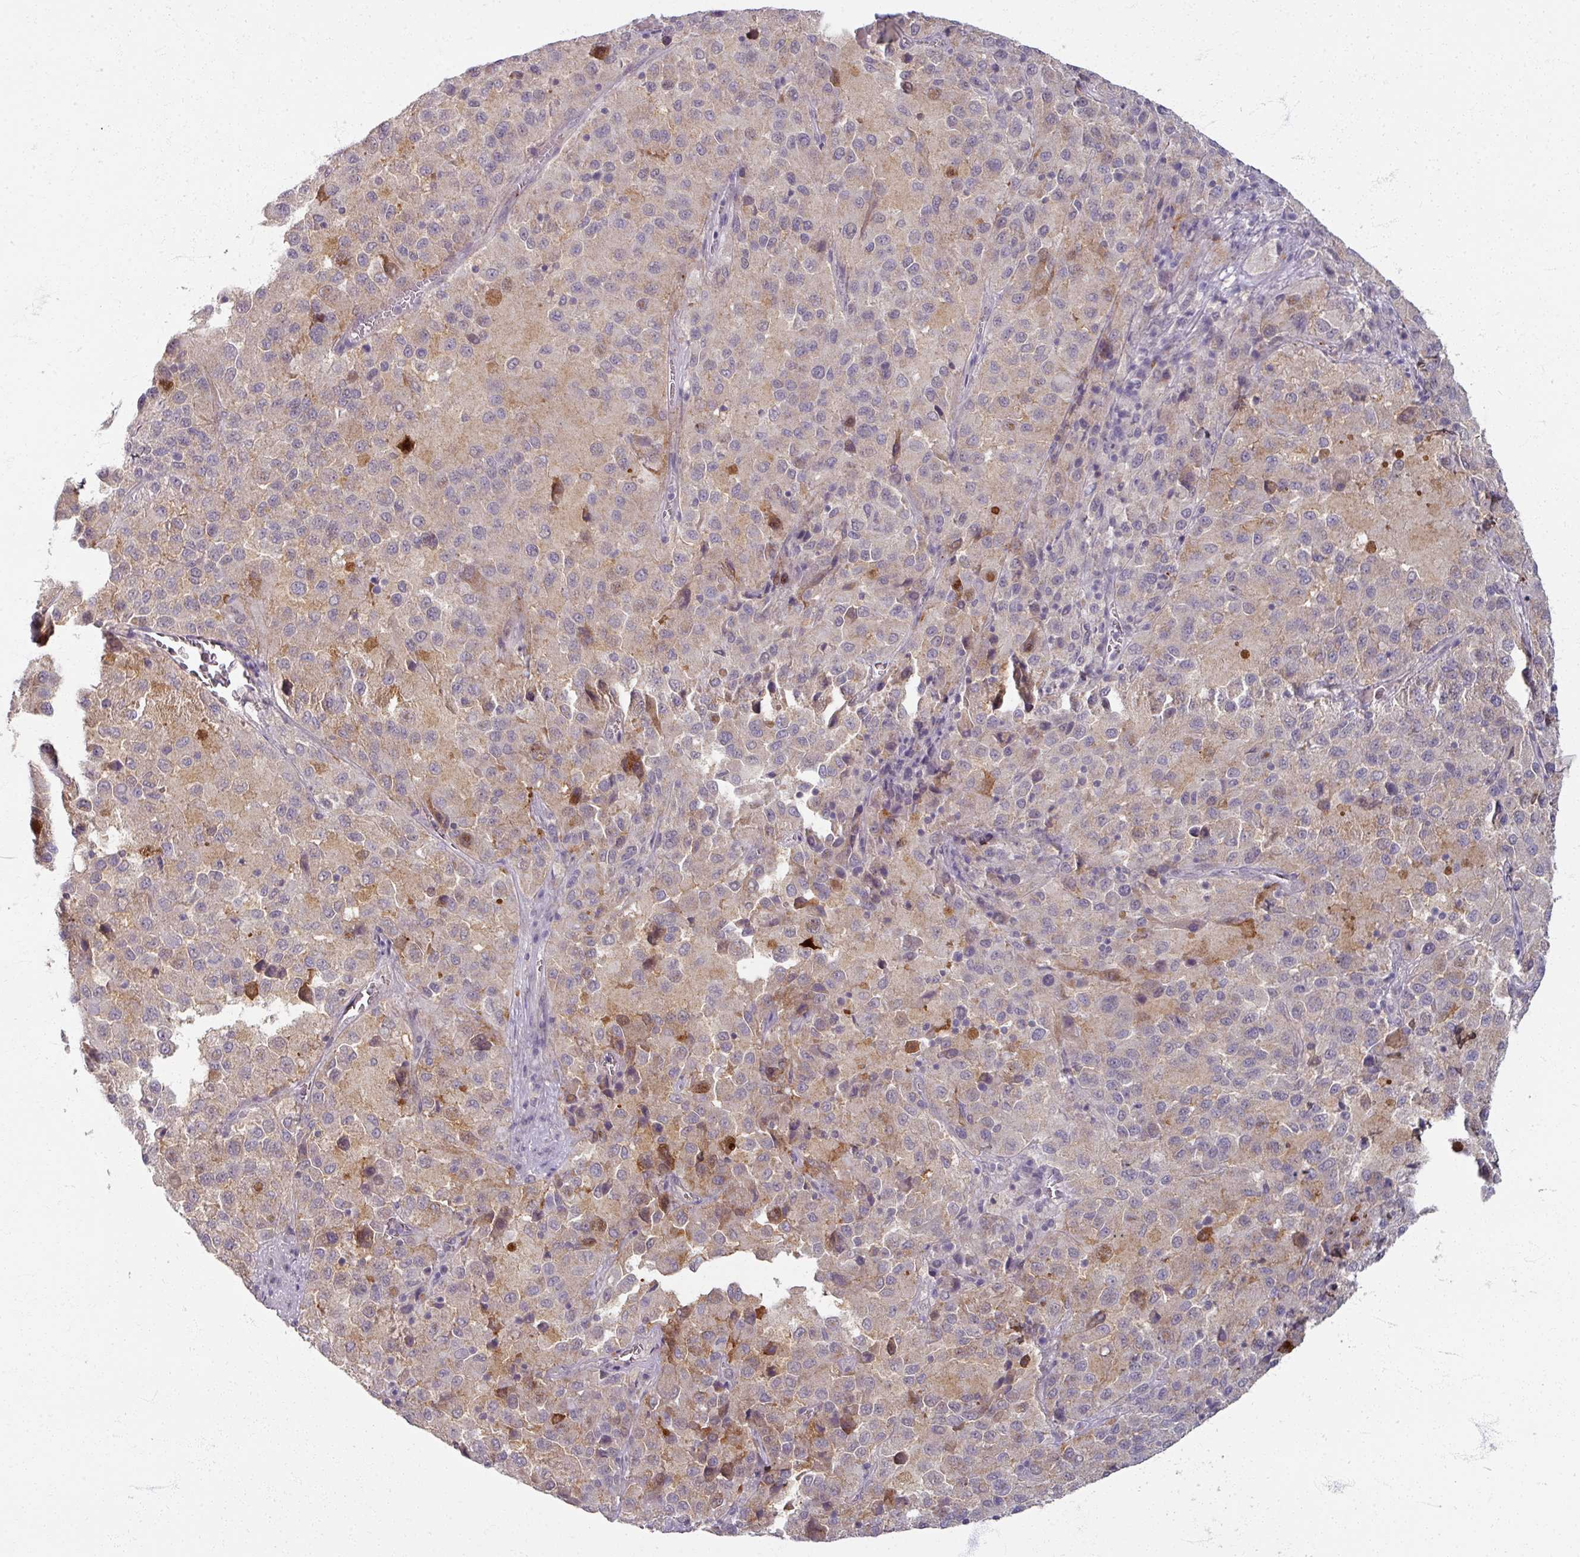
{"staining": {"intensity": "moderate", "quantity": "<25%", "location": "cytoplasmic/membranous"}, "tissue": "melanoma", "cell_type": "Tumor cells", "image_type": "cancer", "snomed": [{"axis": "morphology", "description": "Malignant melanoma, Metastatic site"}, {"axis": "topography", "description": "Lung"}], "caption": "Melanoma tissue reveals moderate cytoplasmic/membranous expression in about <25% of tumor cells, visualized by immunohistochemistry. The staining was performed using DAB (3,3'-diaminobenzidine) to visualize the protein expression in brown, while the nuclei were stained in blue with hematoxylin (Magnification: 20x).", "gene": "SOX11", "patient": {"sex": "male", "age": 64}}